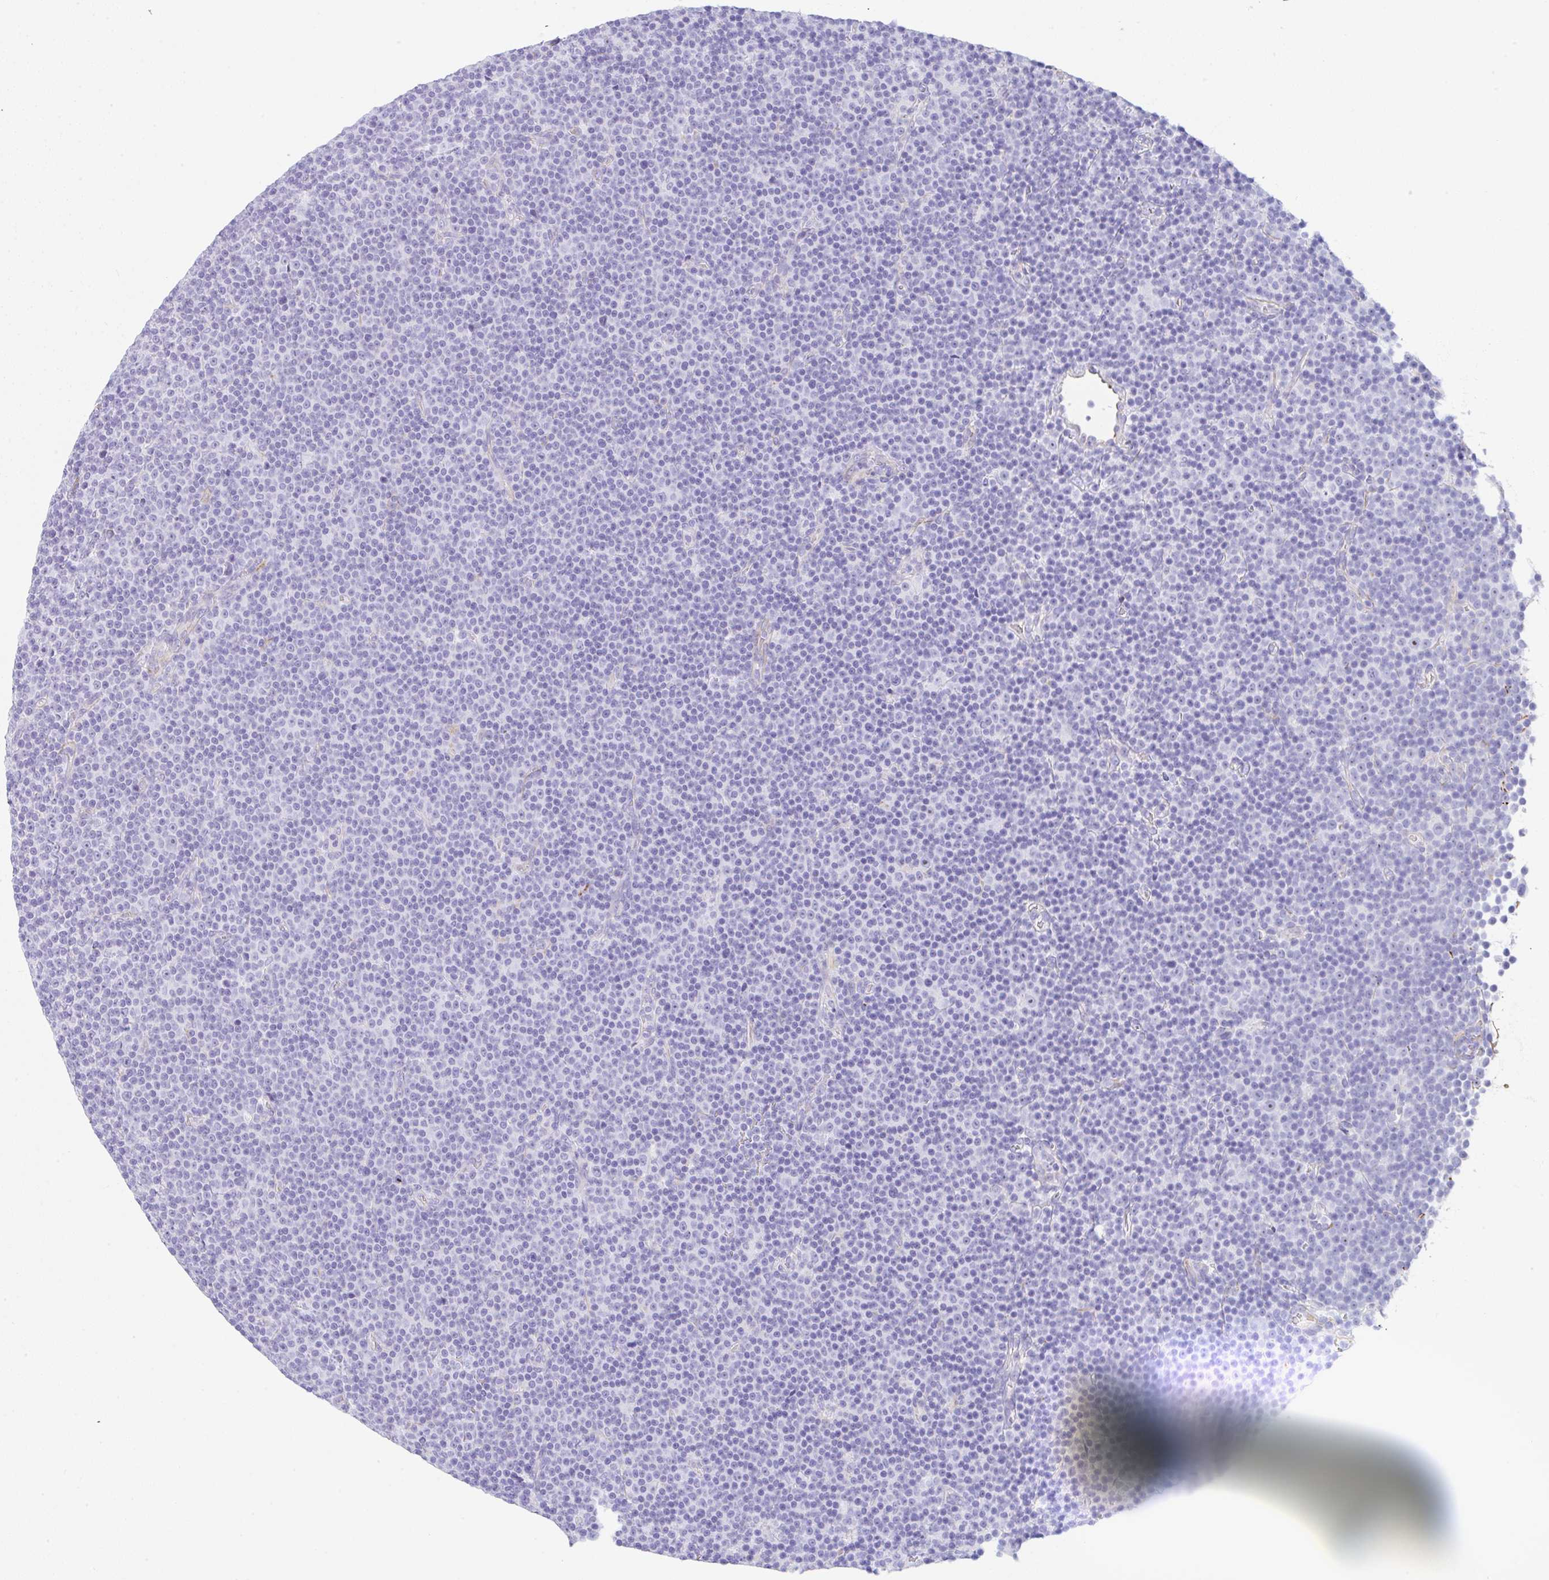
{"staining": {"intensity": "negative", "quantity": "none", "location": "none"}, "tissue": "lymphoma", "cell_type": "Tumor cells", "image_type": "cancer", "snomed": [{"axis": "morphology", "description": "Malignant lymphoma, non-Hodgkin's type, Low grade"}, {"axis": "topography", "description": "Lymph node"}], "caption": "IHC image of neoplastic tissue: low-grade malignant lymphoma, non-Hodgkin's type stained with DAB displays no significant protein positivity in tumor cells.", "gene": "NDUFAF8", "patient": {"sex": "female", "age": 67}}